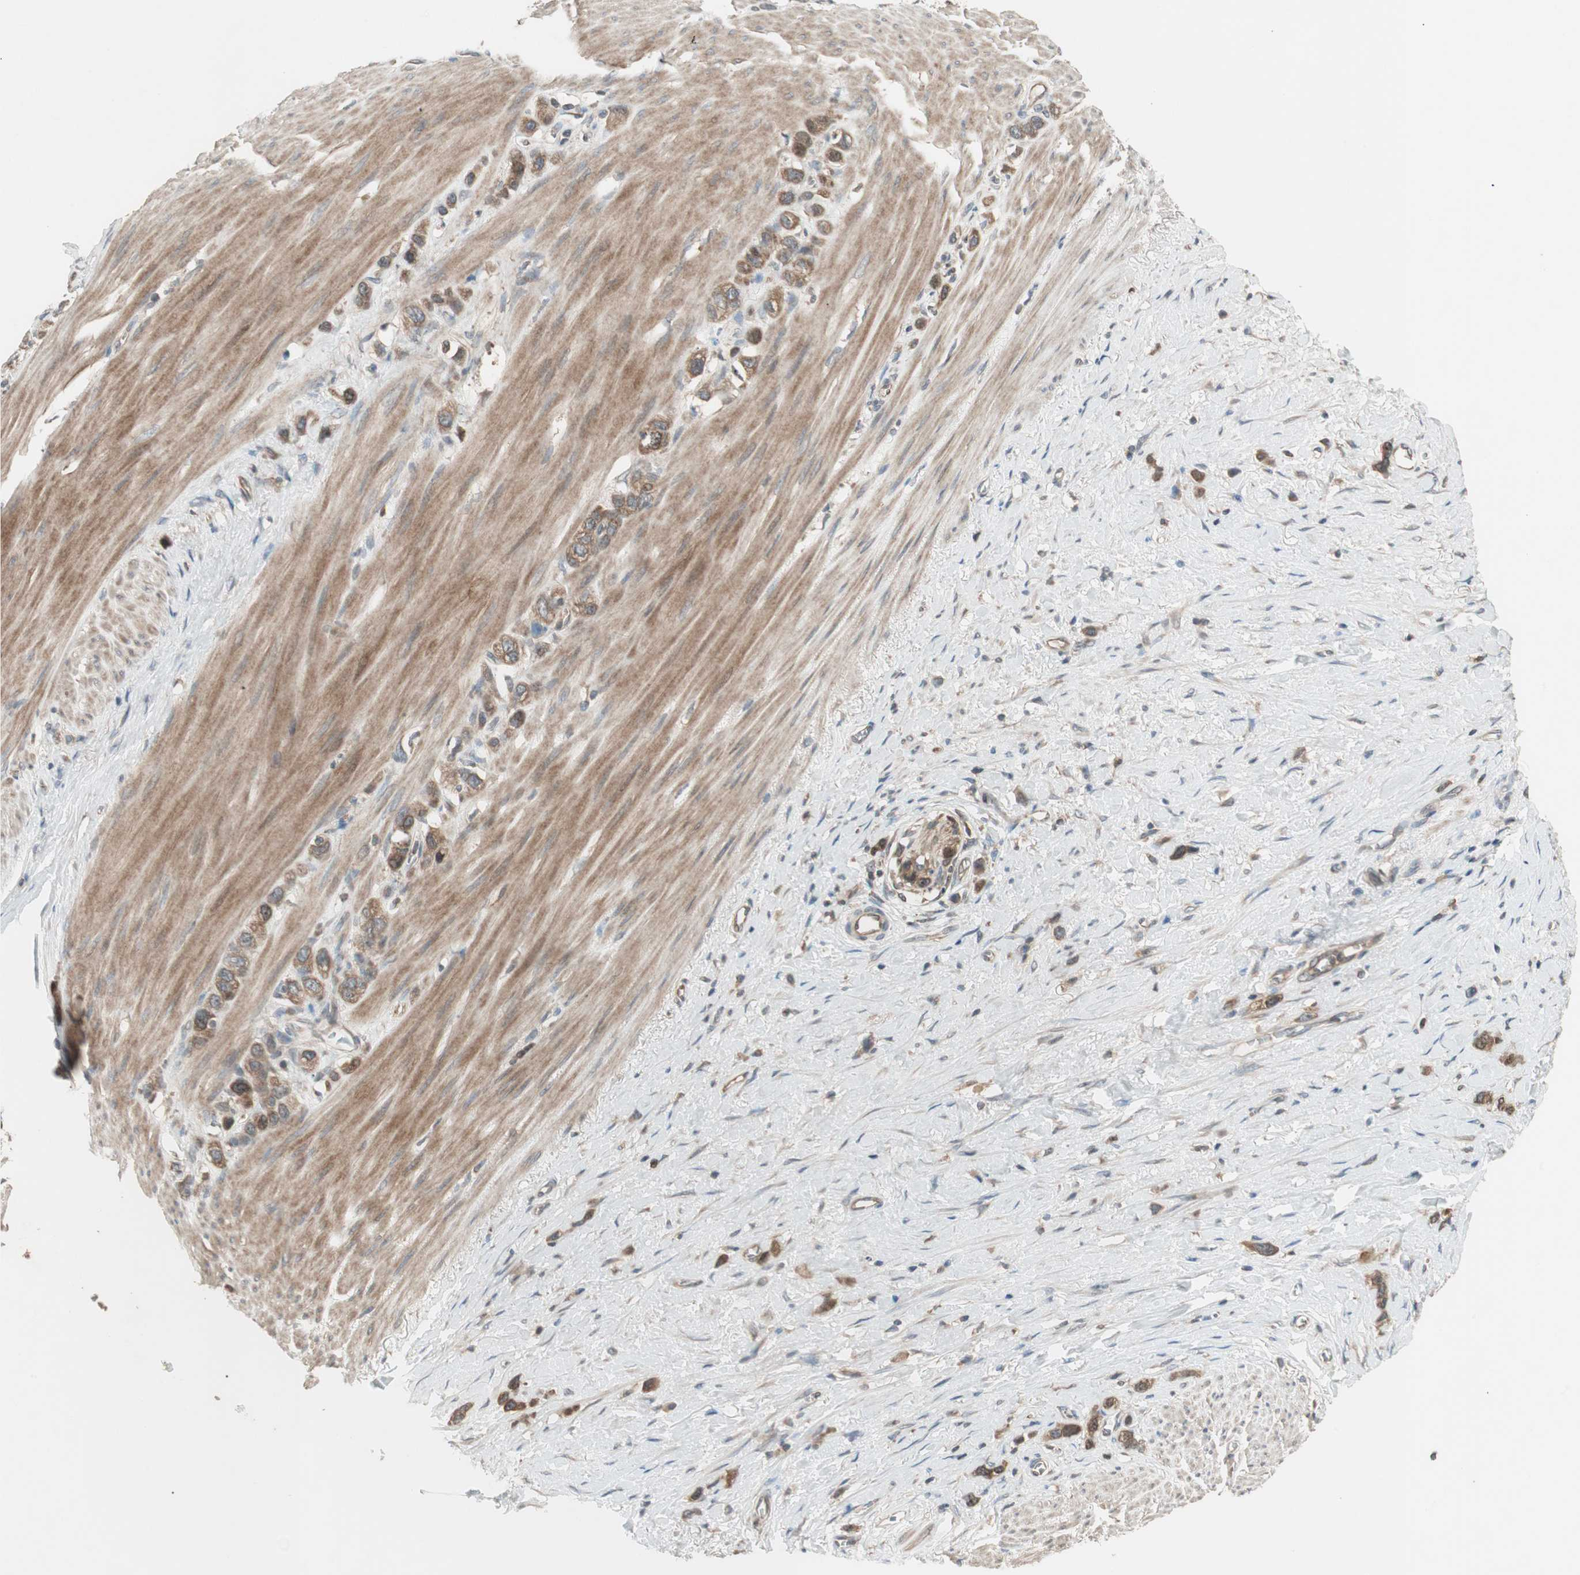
{"staining": {"intensity": "moderate", "quantity": ">75%", "location": "cytoplasmic/membranous"}, "tissue": "stomach cancer", "cell_type": "Tumor cells", "image_type": "cancer", "snomed": [{"axis": "morphology", "description": "Normal tissue, NOS"}, {"axis": "morphology", "description": "Adenocarcinoma, NOS"}, {"axis": "morphology", "description": "Adenocarcinoma, High grade"}, {"axis": "topography", "description": "Stomach, upper"}, {"axis": "topography", "description": "Stomach"}], "caption": "About >75% of tumor cells in human stomach cancer (adenocarcinoma) exhibit moderate cytoplasmic/membranous protein staining as visualized by brown immunohistochemical staining.", "gene": "ATP6AP2", "patient": {"sex": "female", "age": 65}}